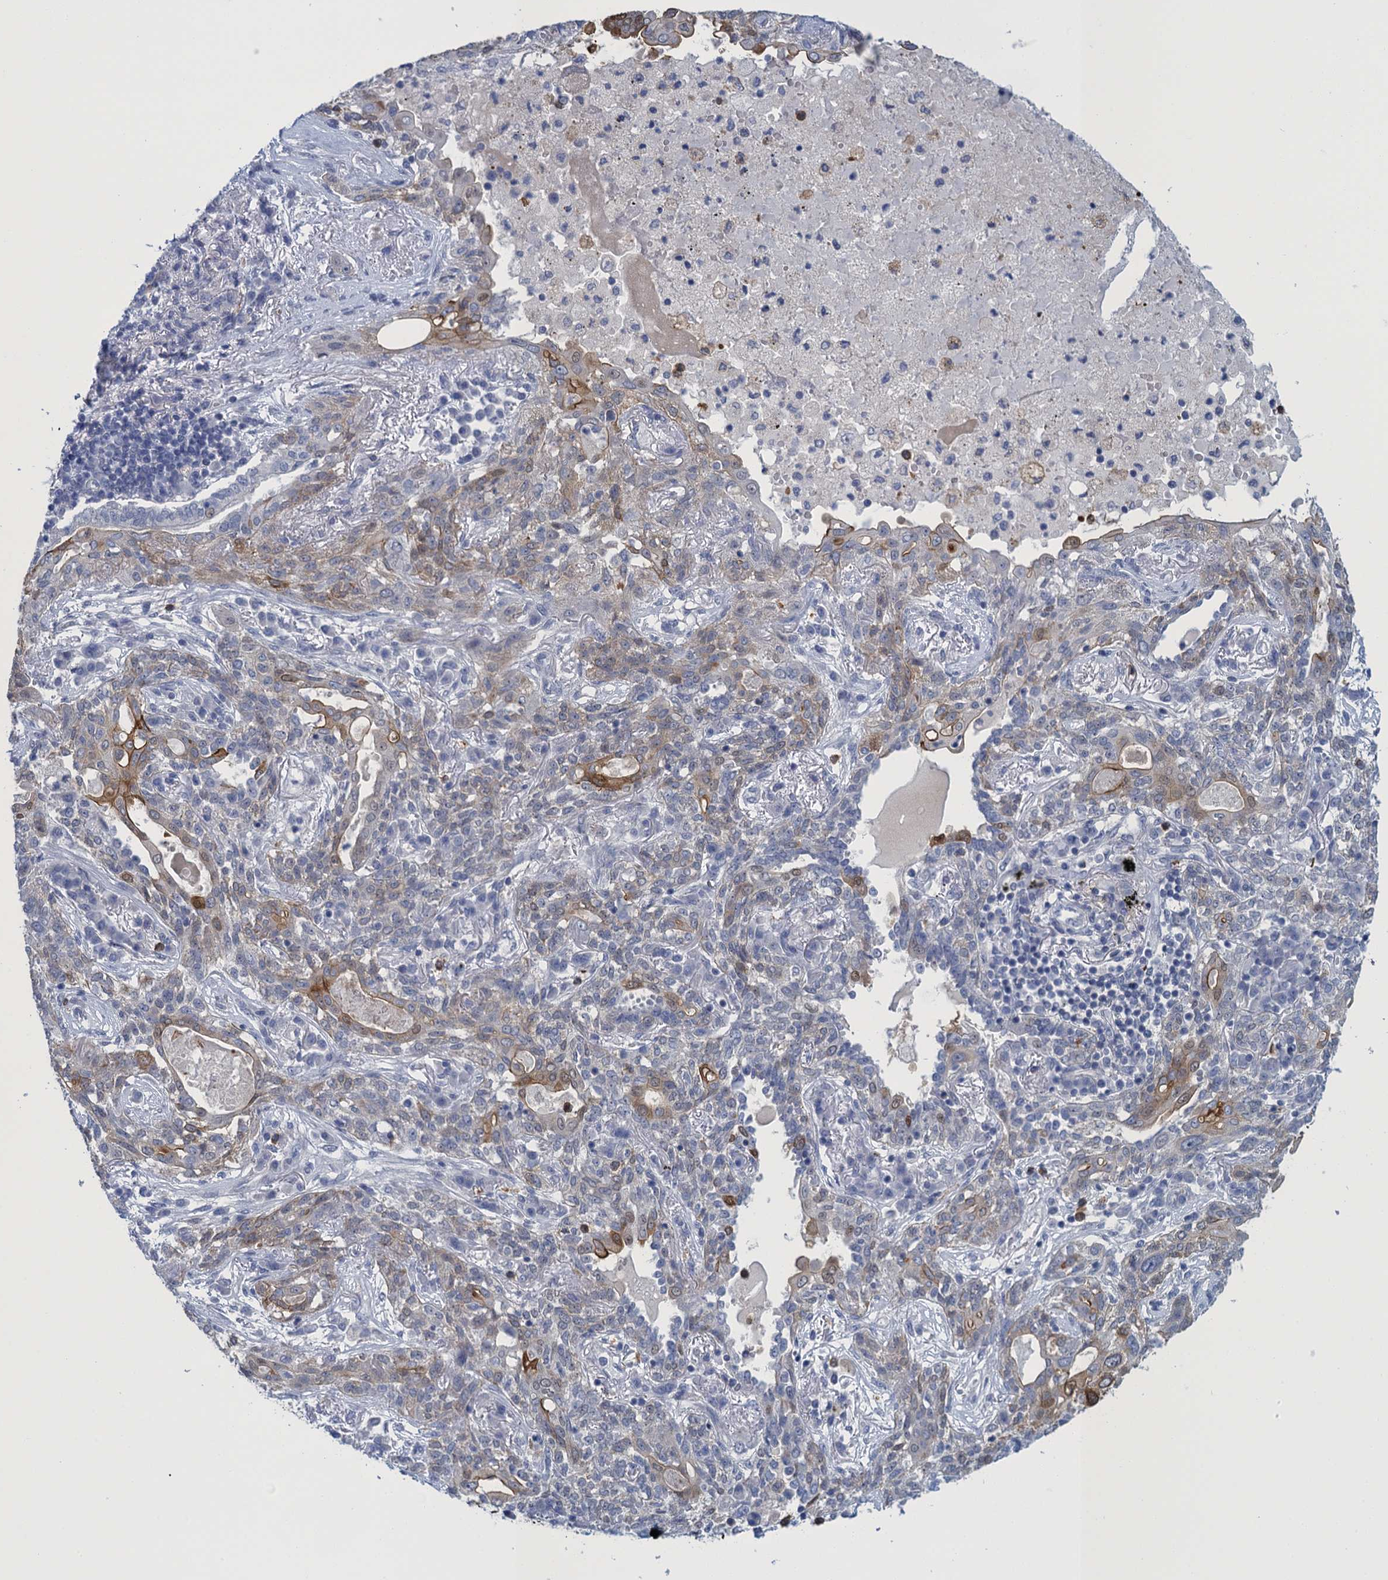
{"staining": {"intensity": "moderate", "quantity": "25%-75%", "location": "cytoplasmic/membranous"}, "tissue": "lung cancer", "cell_type": "Tumor cells", "image_type": "cancer", "snomed": [{"axis": "morphology", "description": "Squamous cell carcinoma, NOS"}, {"axis": "topography", "description": "Lung"}], "caption": "A photomicrograph showing moderate cytoplasmic/membranous positivity in approximately 25%-75% of tumor cells in squamous cell carcinoma (lung), as visualized by brown immunohistochemical staining.", "gene": "SCEL", "patient": {"sex": "female", "age": 70}}